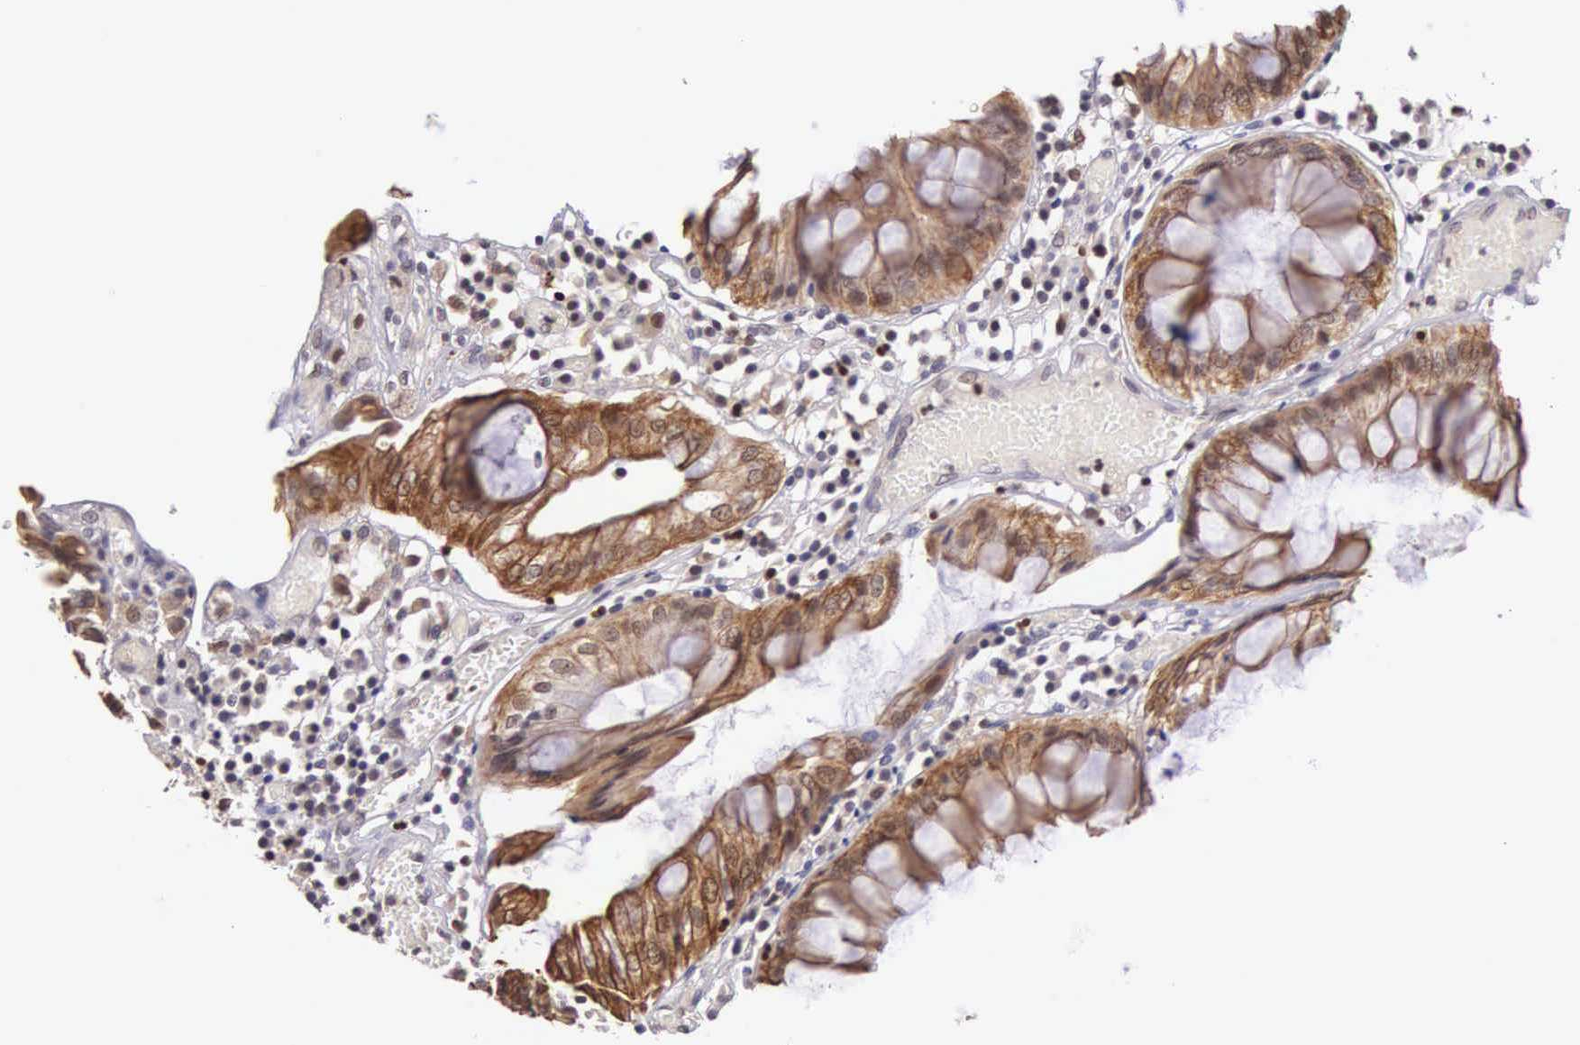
{"staining": {"intensity": "moderate", "quantity": "25%-75%", "location": "cytoplasmic/membranous,nuclear"}, "tissue": "colorectal cancer", "cell_type": "Tumor cells", "image_type": "cancer", "snomed": [{"axis": "morphology", "description": "Adenocarcinoma, NOS"}, {"axis": "topography", "description": "Rectum"}], "caption": "Moderate cytoplasmic/membranous and nuclear protein expression is appreciated in about 25%-75% of tumor cells in colorectal cancer (adenocarcinoma). The protein is stained brown, and the nuclei are stained in blue (DAB IHC with brightfield microscopy, high magnification).", "gene": "GRK3", "patient": {"sex": "female", "age": 98}}